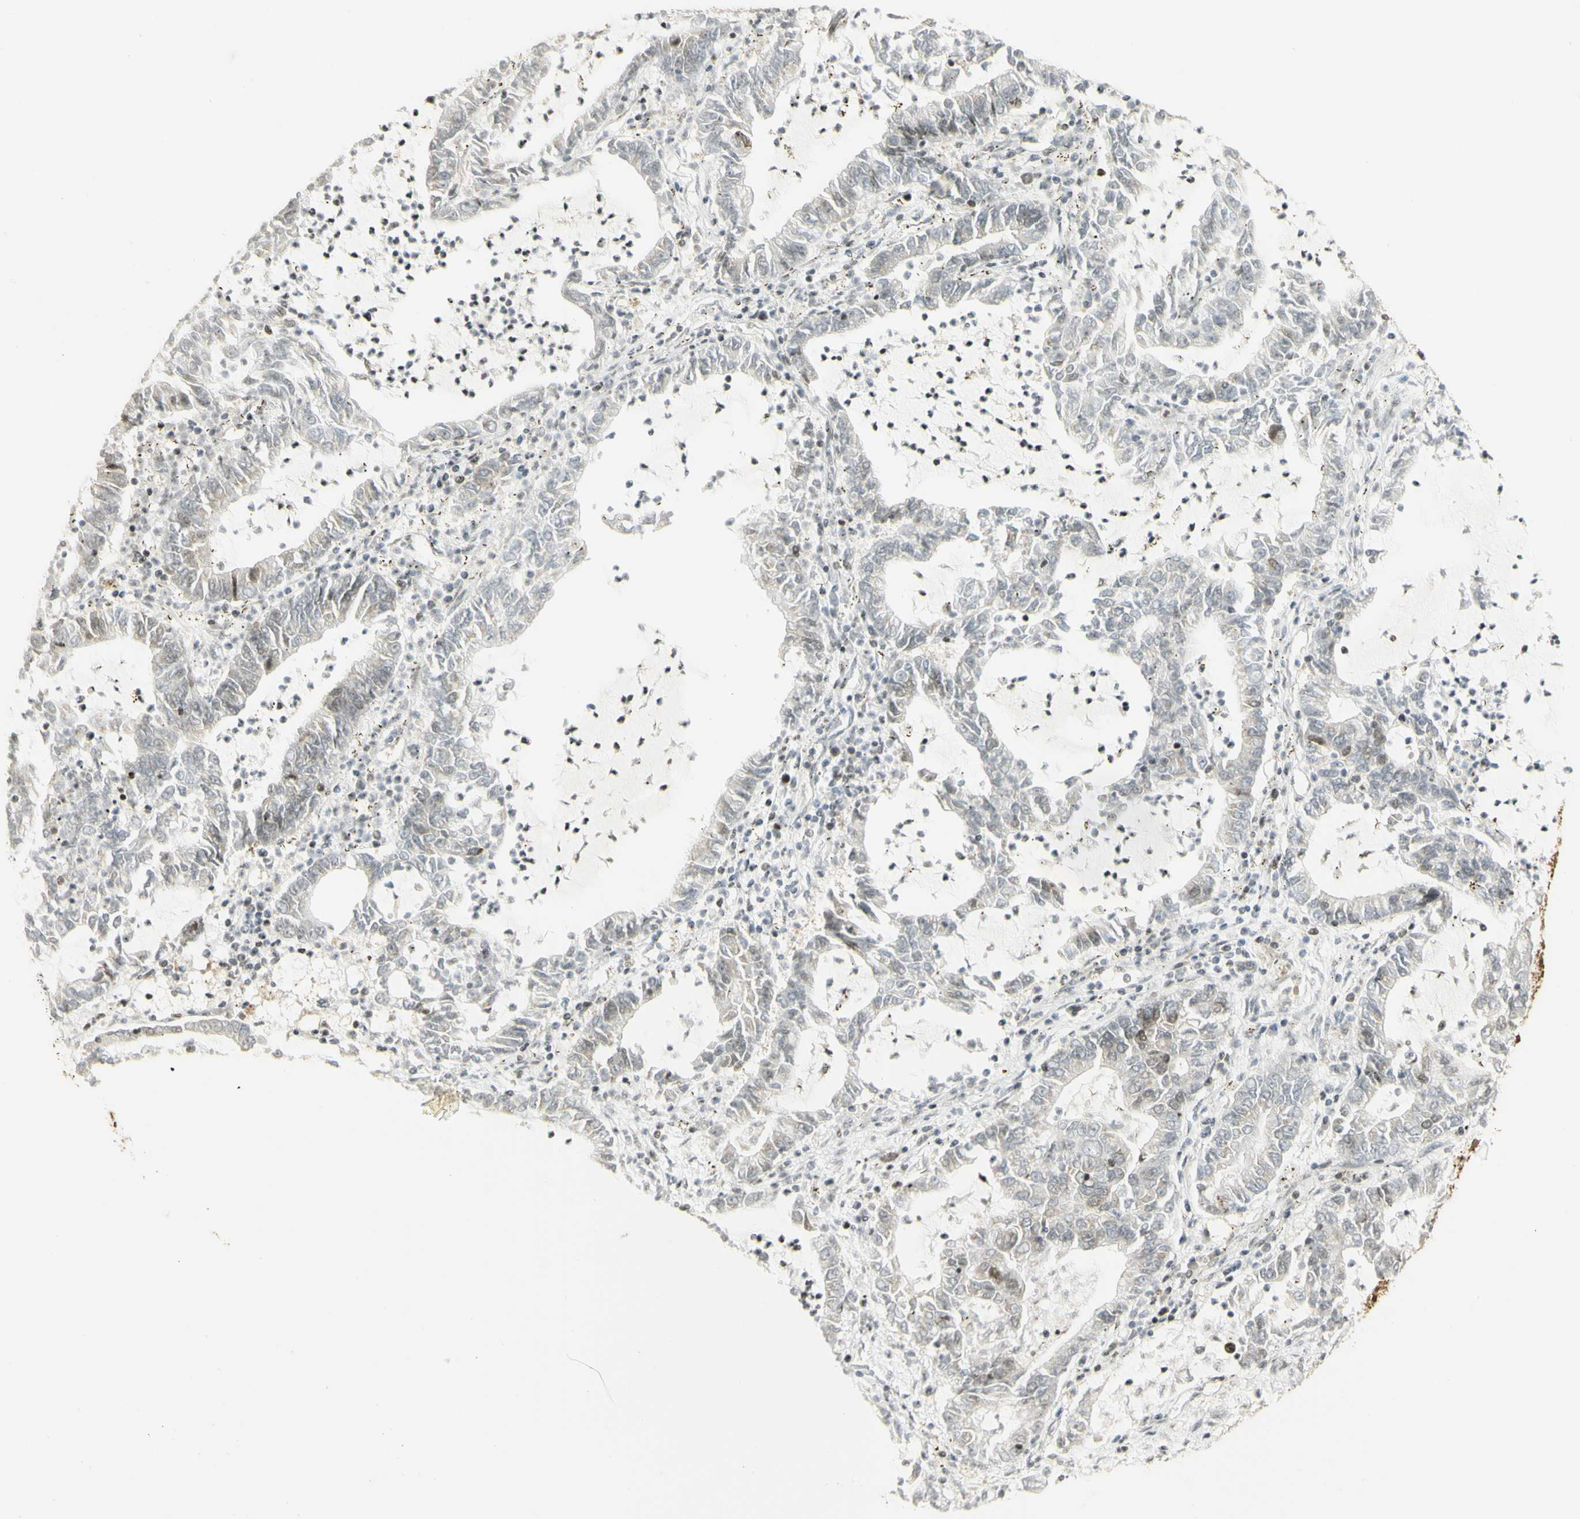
{"staining": {"intensity": "weak", "quantity": "<25%", "location": "nuclear"}, "tissue": "lung cancer", "cell_type": "Tumor cells", "image_type": "cancer", "snomed": [{"axis": "morphology", "description": "Adenocarcinoma, NOS"}, {"axis": "topography", "description": "Lung"}], "caption": "Tumor cells are negative for protein expression in human lung cancer (adenocarcinoma).", "gene": "KIF11", "patient": {"sex": "female", "age": 51}}